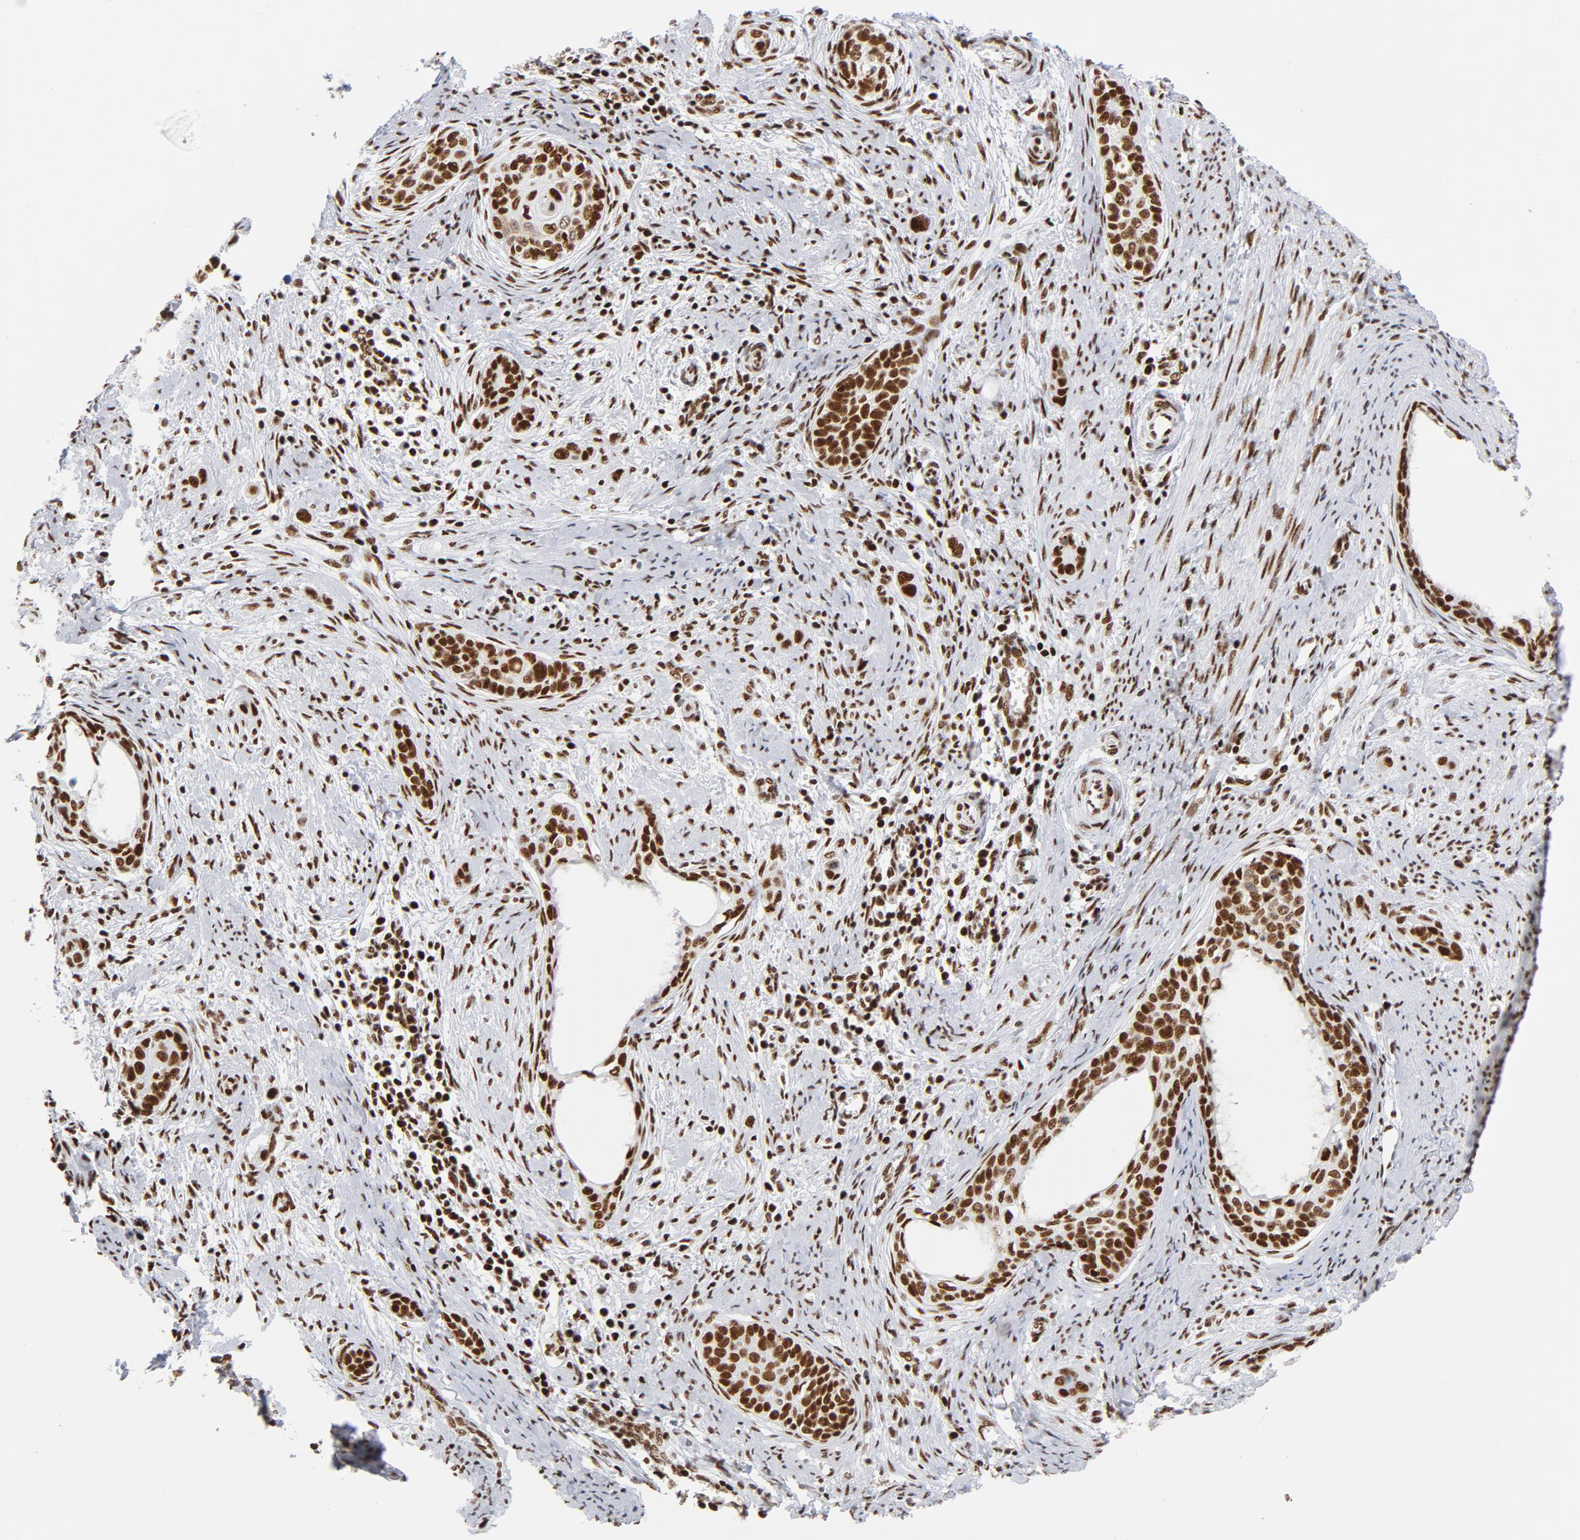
{"staining": {"intensity": "strong", "quantity": ">75%", "location": "nuclear"}, "tissue": "cervical cancer", "cell_type": "Tumor cells", "image_type": "cancer", "snomed": [{"axis": "morphology", "description": "Squamous cell carcinoma, NOS"}, {"axis": "topography", "description": "Cervix"}], "caption": "Immunohistochemical staining of squamous cell carcinoma (cervical) displays high levels of strong nuclear protein staining in approximately >75% of tumor cells.", "gene": "XRCC5", "patient": {"sex": "female", "age": 33}}